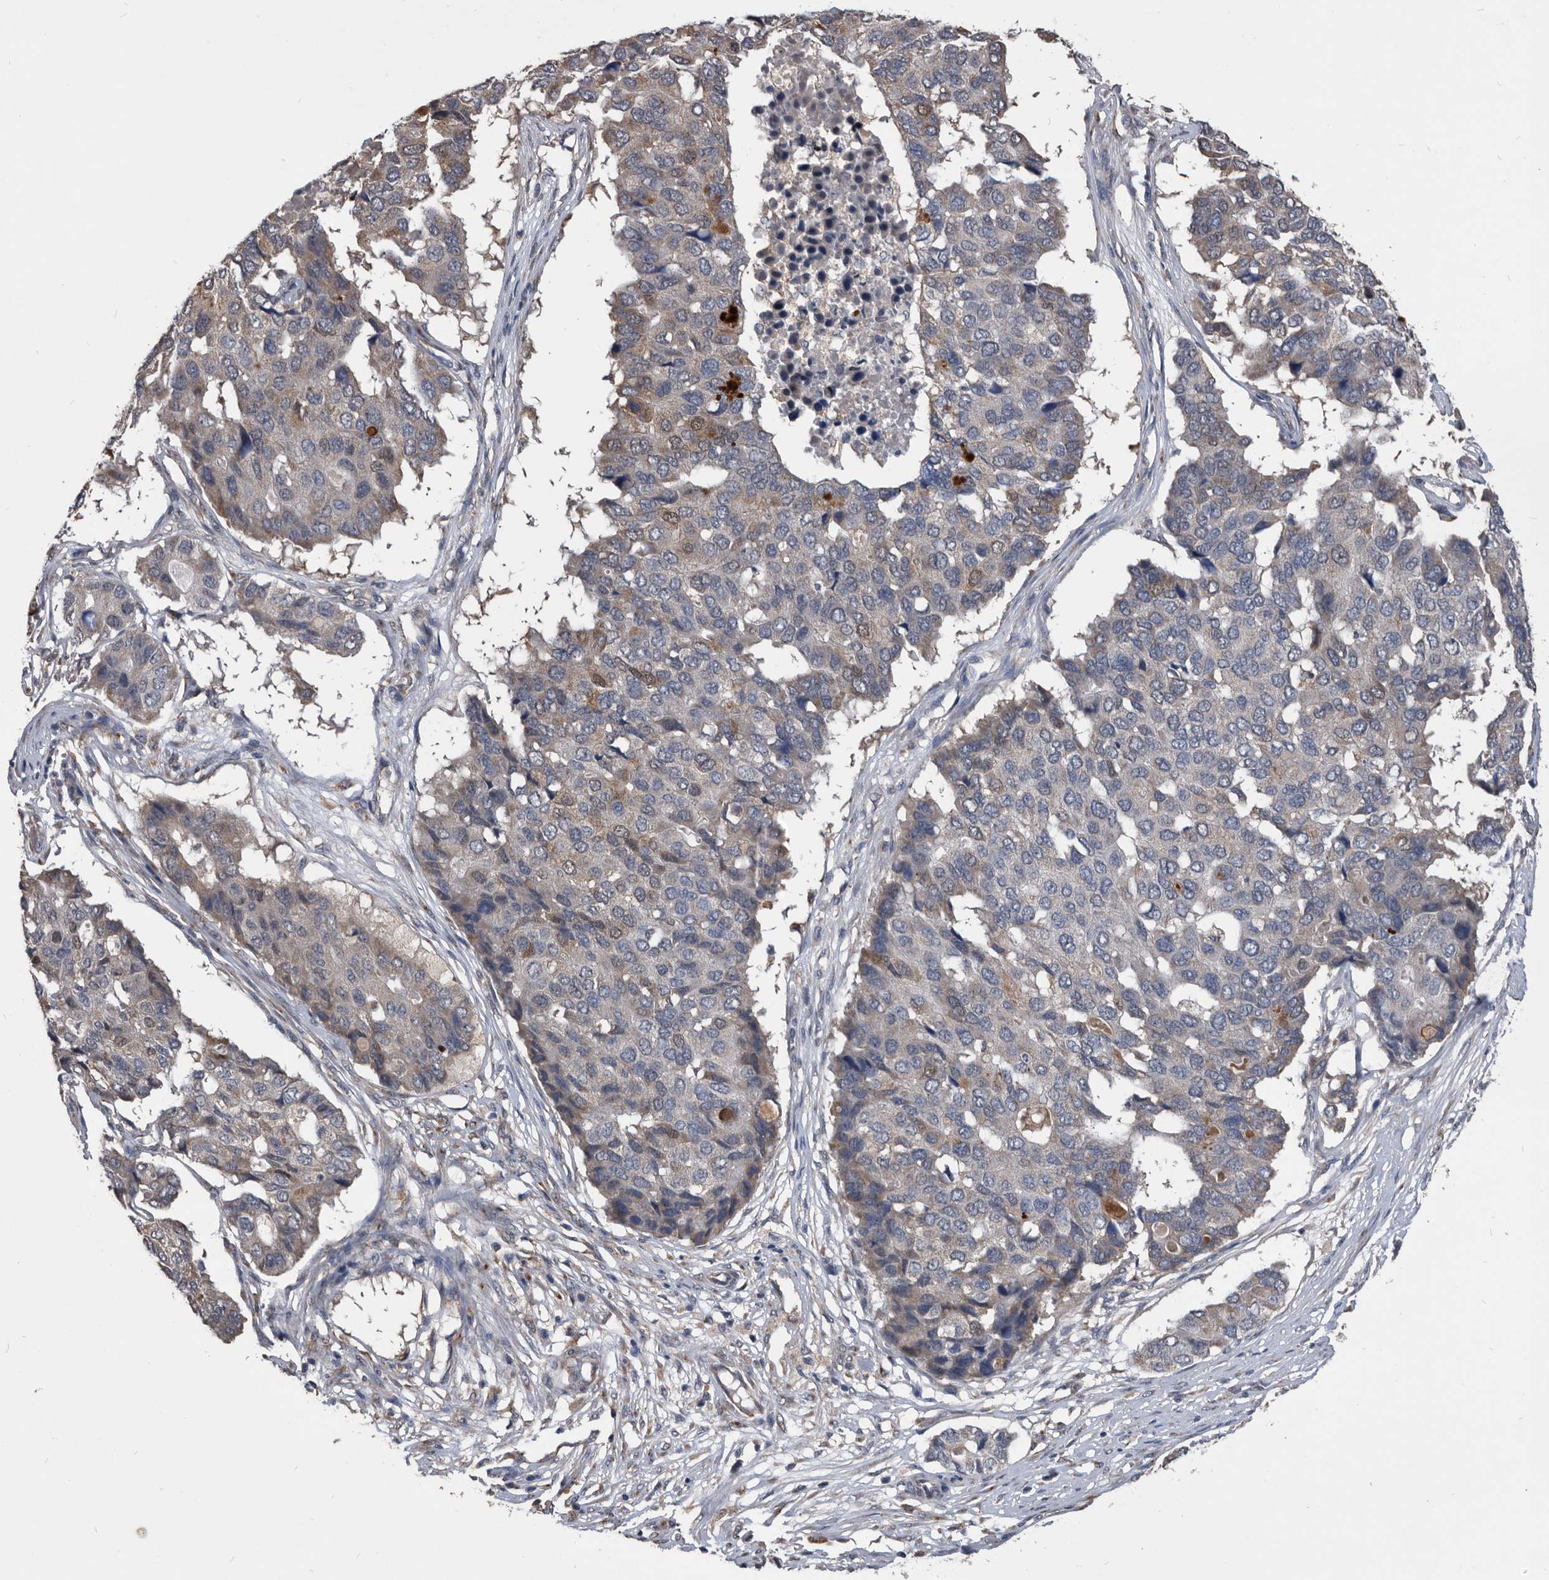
{"staining": {"intensity": "weak", "quantity": "<25%", "location": "cytoplasmic/membranous"}, "tissue": "pancreatic cancer", "cell_type": "Tumor cells", "image_type": "cancer", "snomed": [{"axis": "morphology", "description": "Adenocarcinoma, NOS"}, {"axis": "topography", "description": "Pancreas"}], "caption": "Tumor cells are negative for brown protein staining in adenocarcinoma (pancreatic).", "gene": "NRBP1", "patient": {"sex": "male", "age": 50}}